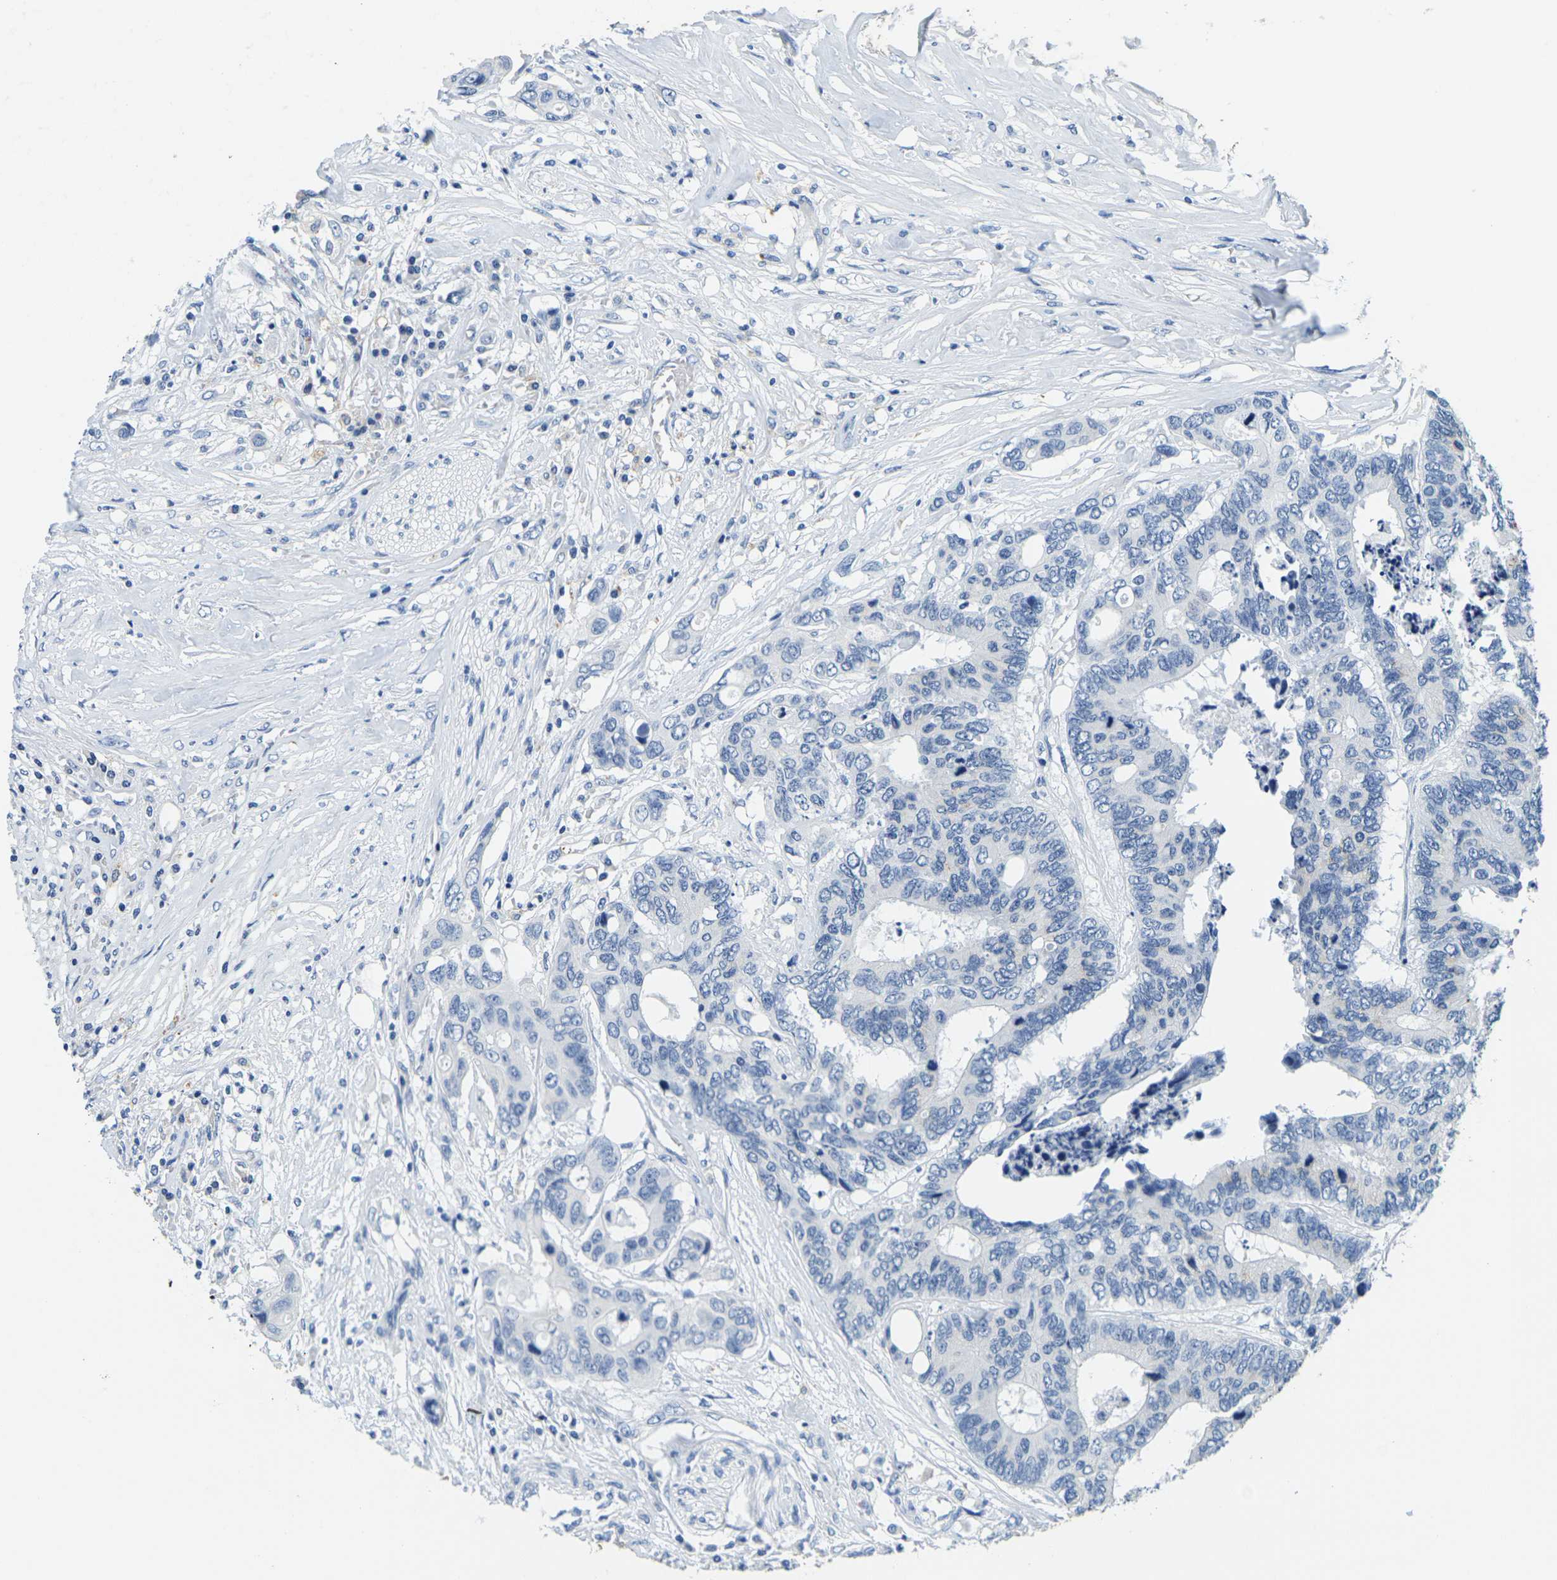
{"staining": {"intensity": "negative", "quantity": "none", "location": "none"}, "tissue": "colorectal cancer", "cell_type": "Tumor cells", "image_type": "cancer", "snomed": [{"axis": "morphology", "description": "Adenocarcinoma, NOS"}, {"axis": "topography", "description": "Rectum"}], "caption": "A high-resolution image shows IHC staining of adenocarcinoma (colorectal), which exhibits no significant positivity in tumor cells.", "gene": "FAM3D", "patient": {"sex": "male", "age": 55}}